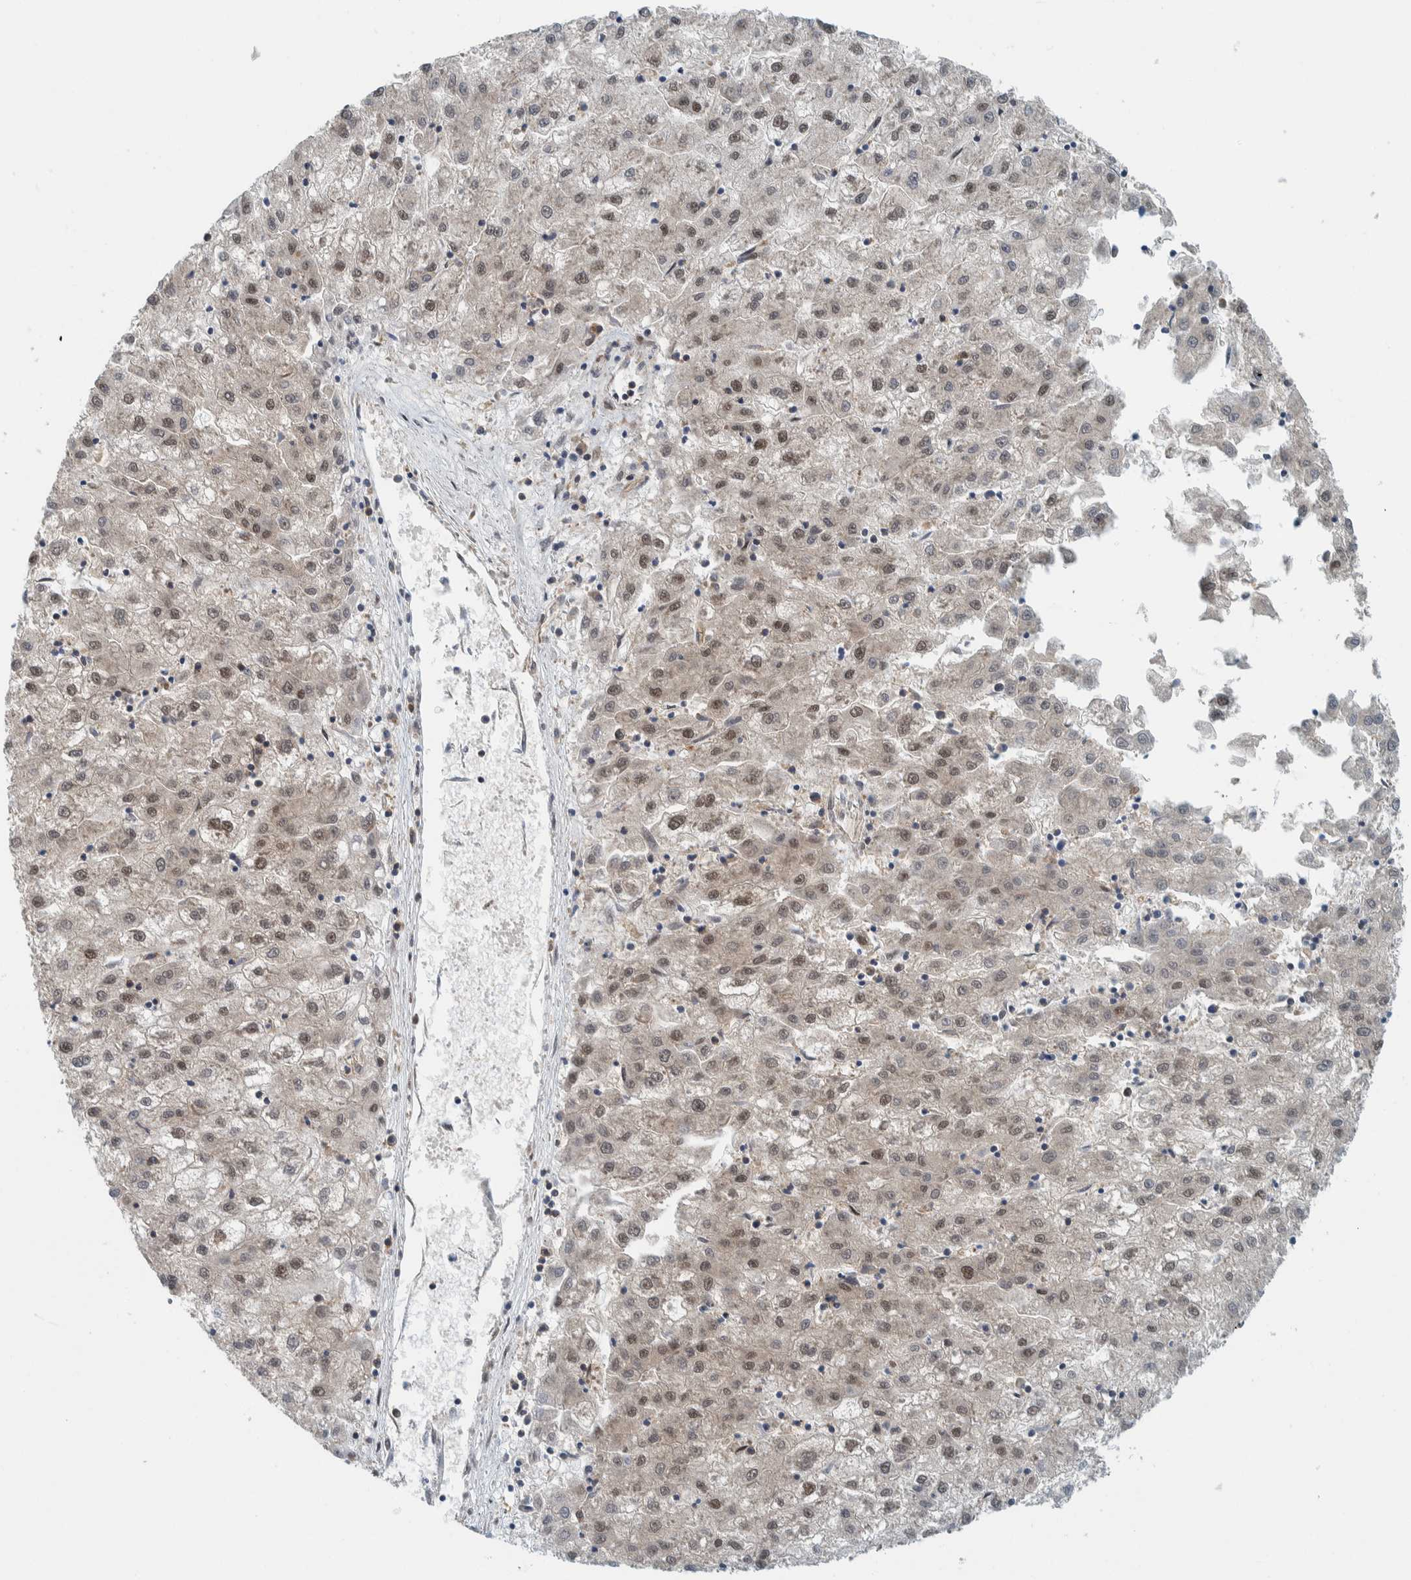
{"staining": {"intensity": "weak", "quantity": "<25%", "location": "nuclear"}, "tissue": "liver cancer", "cell_type": "Tumor cells", "image_type": "cancer", "snomed": [{"axis": "morphology", "description": "Carcinoma, Hepatocellular, NOS"}, {"axis": "topography", "description": "Liver"}], "caption": "DAB (3,3'-diaminobenzidine) immunohistochemical staining of human liver hepatocellular carcinoma displays no significant expression in tumor cells.", "gene": "COPS3", "patient": {"sex": "male", "age": 72}}